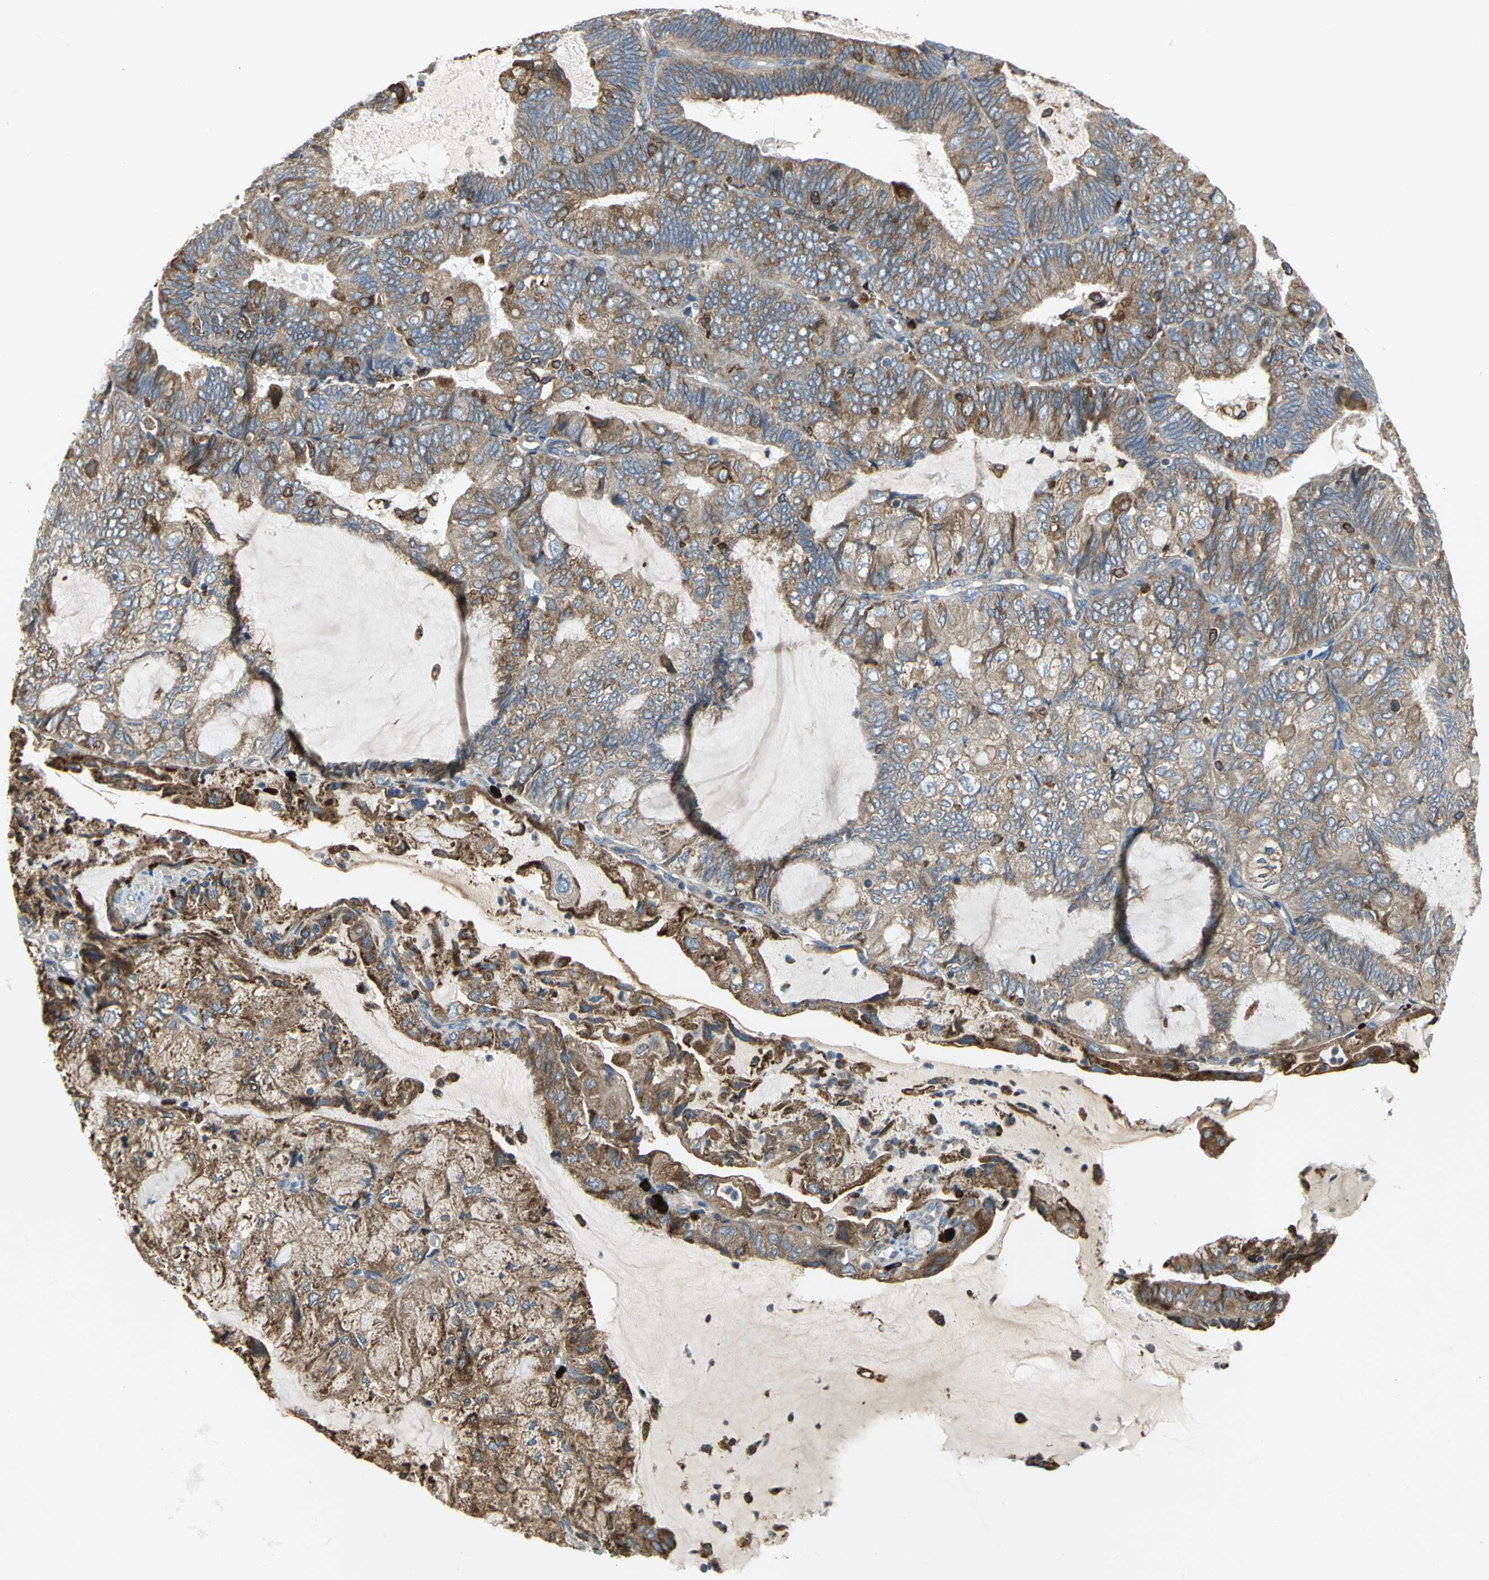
{"staining": {"intensity": "moderate", "quantity": ">75%", "location": "cytoplasmic/membranous"}, "tissue": "endometrial cancer", "cell_type": "Tumor cells", "image_type": "cancer", "snomed": [{"axis": "morphology", "description": "Adenocarcinoma, NOS"}, {"axis": "topography", "description": "Endometrium"}], "caption": "Tumor cells show medium levels of moderate cytoplasmic/membranous expression in about >75% of cells in endometrial cancer (adenocarcinoma). The protein of interest is shown in brown color, while the nuclei are stained blue.", "gene": "SDF2L1", "patient": {"sex": "female", "age": 81}}